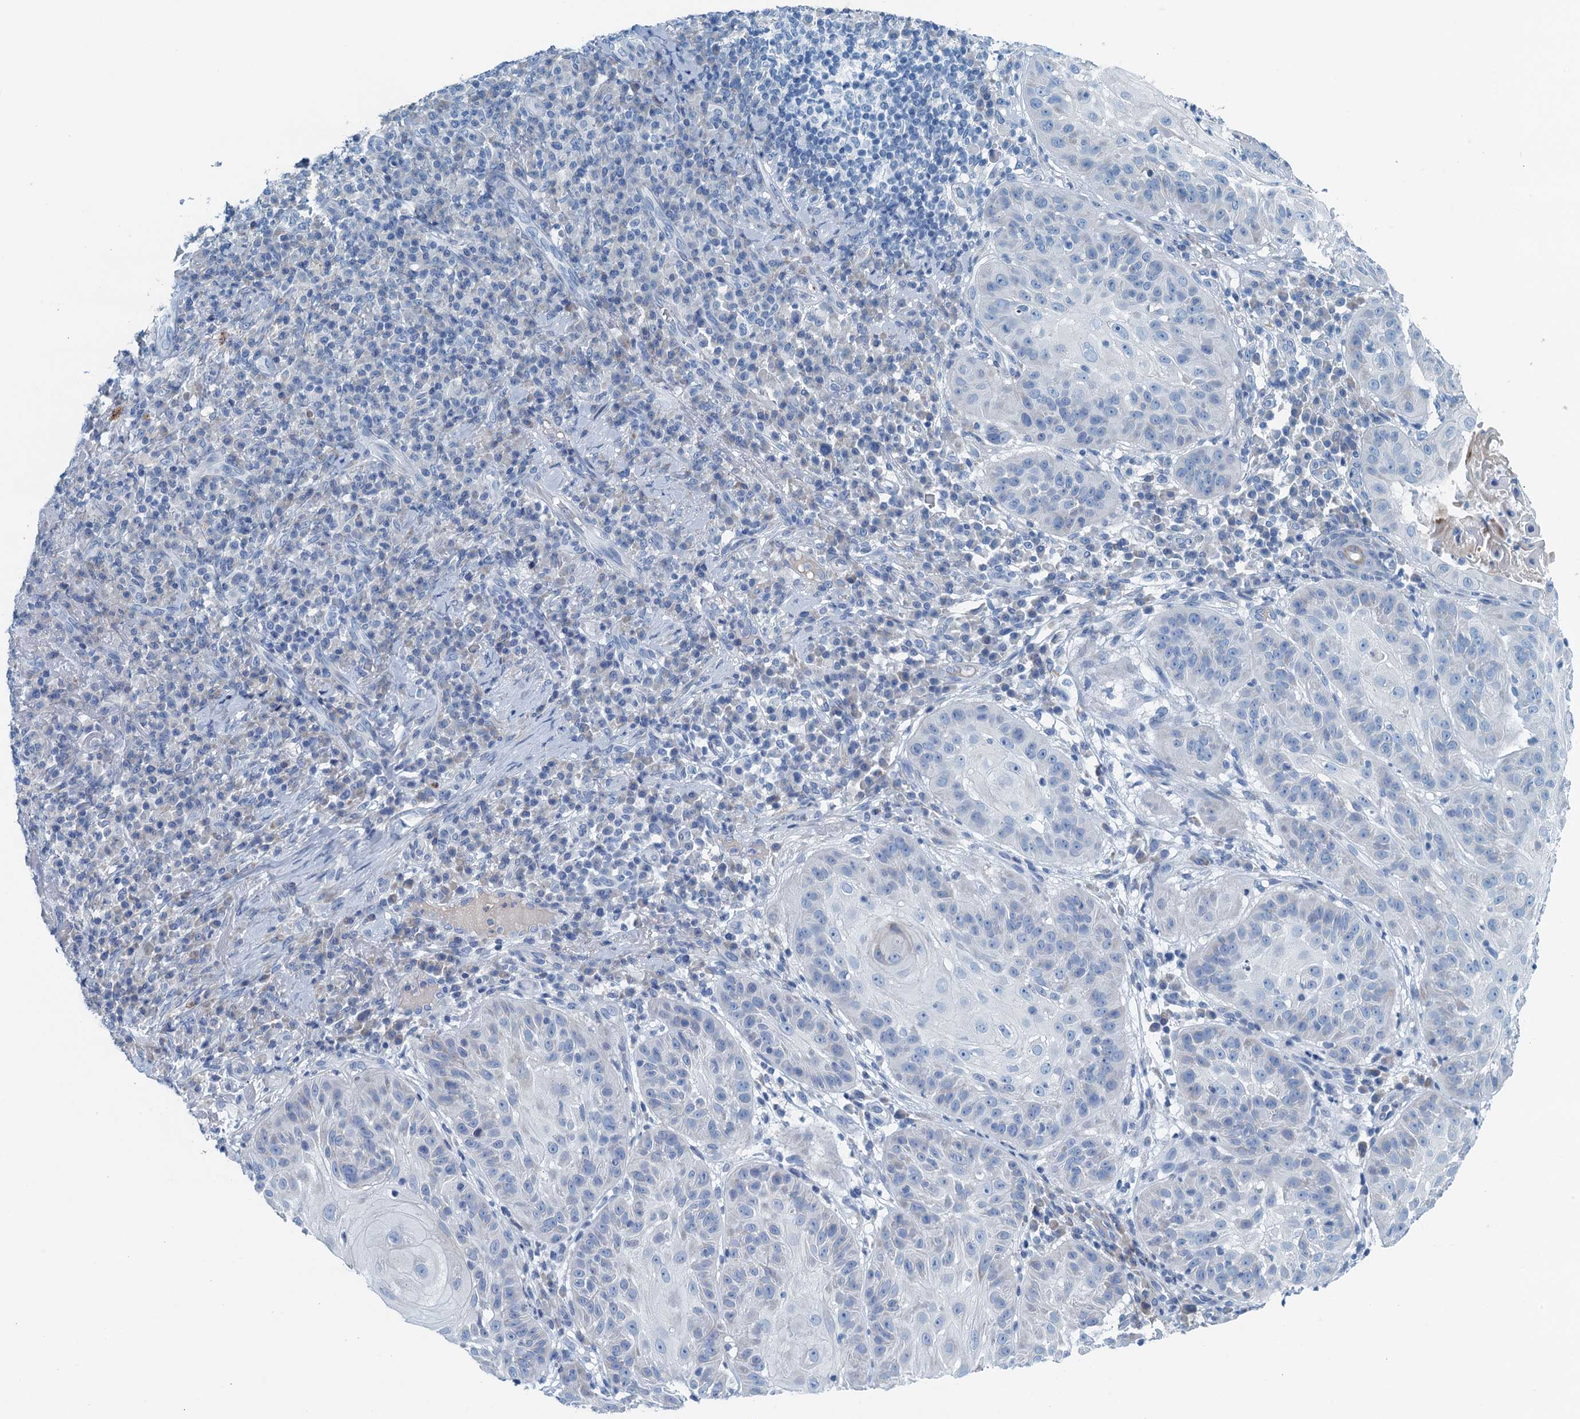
{"staining": {"intensity": "negative", "quantity": "none", "location": "none"}, "tissue": "skin cancer", "cell_type": "Tumor cells", "image_type": "cancer", "snomed": [{"axis": "morphology", "description": "Normal tissue, NOS"}, {"axis": "morphology", "description": "Basal cell carcinoma"}, {"axis": "topography", "description": "Skin"}], "caption": "There is no significant expression in tumor cells of skin cancer (basal cell carcinoma). (Brightfield microscopy of DAB (3,3'-diaminobenzidine) IHC at high magnification).", "gene": "C10orf88", "patient": {"sex": "male", "age": 93}}